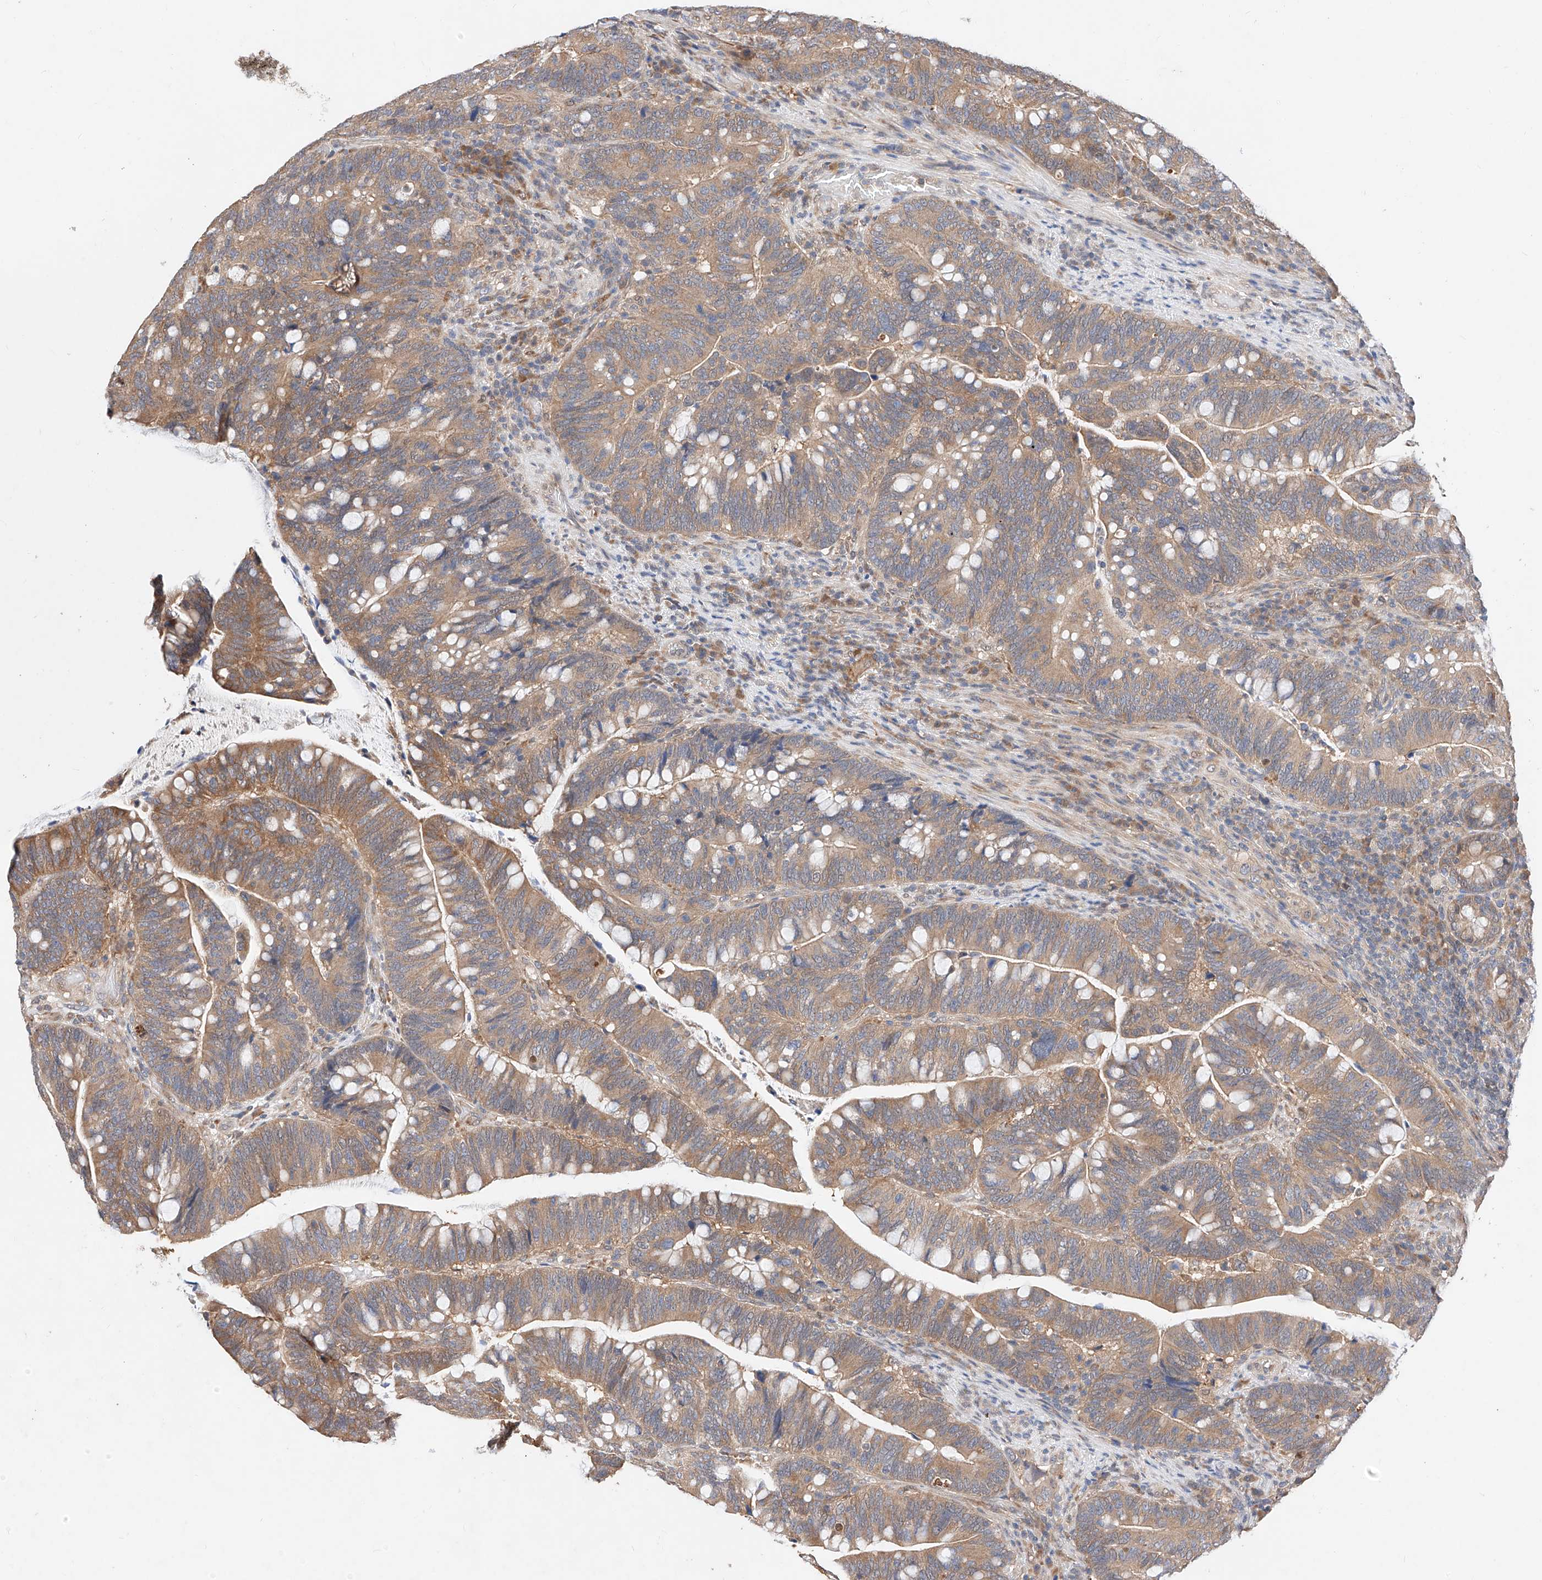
{"staining": {"intensity": "moderate", "quantity": ">75%", "location": "cytoplasmic/membranous"}, "tissue": "colorectal cancer", "cell_type": "Tumor cells", "image_type": "cancer", "snomed": [{"axis": "morphology", "description": "Adenocarcinoma, NOS"}, {"axis": "topography", "description": "Colon"}], "caption": "Protein expression by immunohistochemistry reveals moderate cytoplasmic/membranous expression in approximately >75% of tumor cells in colorectal cancer (adenocarcinoma).", "gene": "ZSCAN4", "patient": {"sex": "female", "age": 66}}